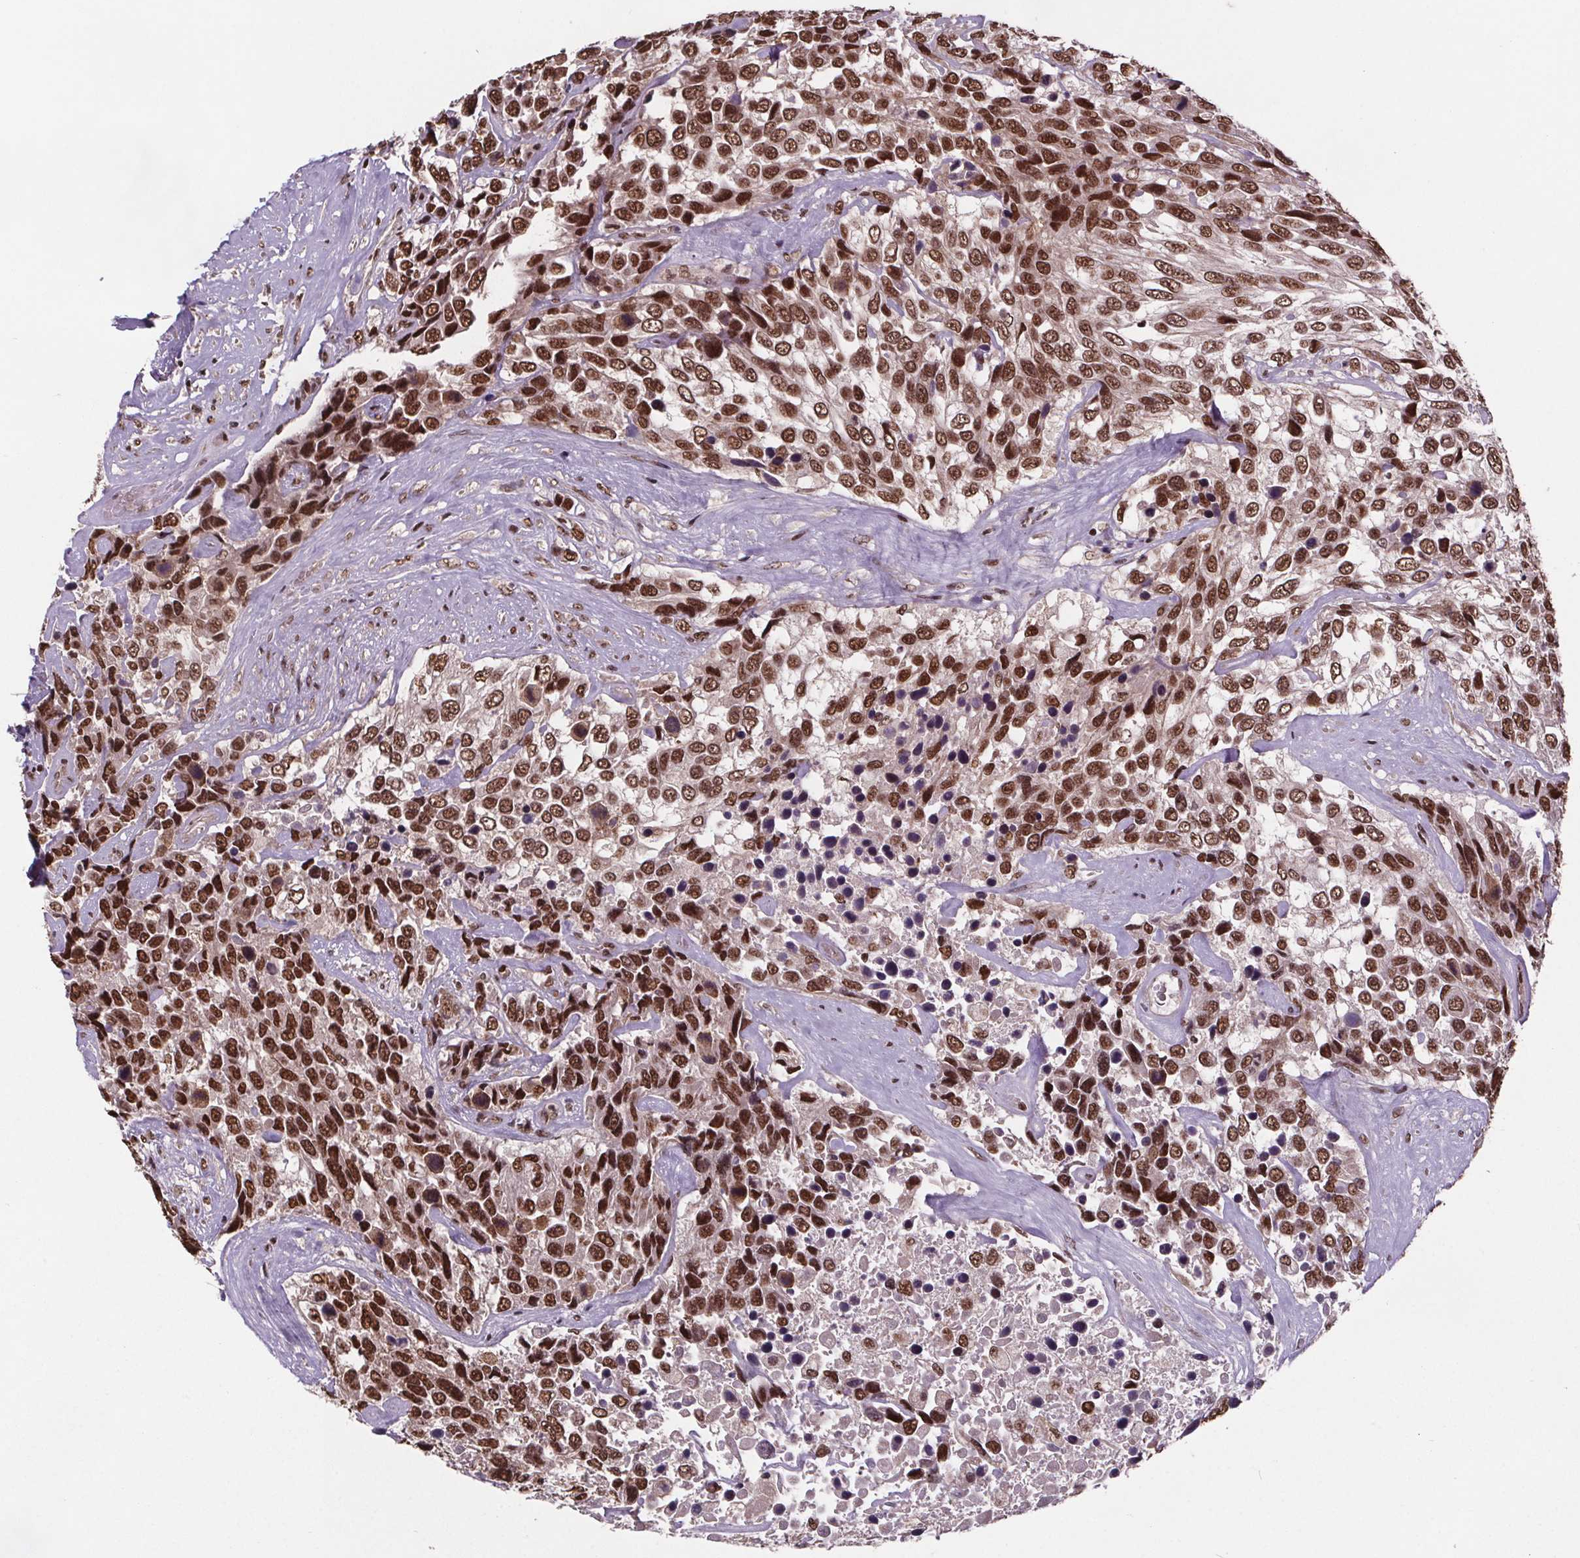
{"staining": {"intensity": "moderate", "quantity": ">75%", "location": "nuclear"}, "tissue": "urothelial cancer", "cell_type": "Tumor cells", "image_type": "cancer", "snomed": [{"axis": "morphology", "description": "Urothelial carcinoma, High grade"}, {"axis": "topography", "description": "Urinary bladder"}], "caption": "A high-resolution micrograph shows immunohistochemistry (IHC) staining of urothelial cancer, which exhibits moderate nuclear staining in about >75% of tumor cells. The protein of interest is shown in brown color, while the nuclei are stained blue.", "gene": "JARID2", "patient": {"sex": "female", "age": 70}}